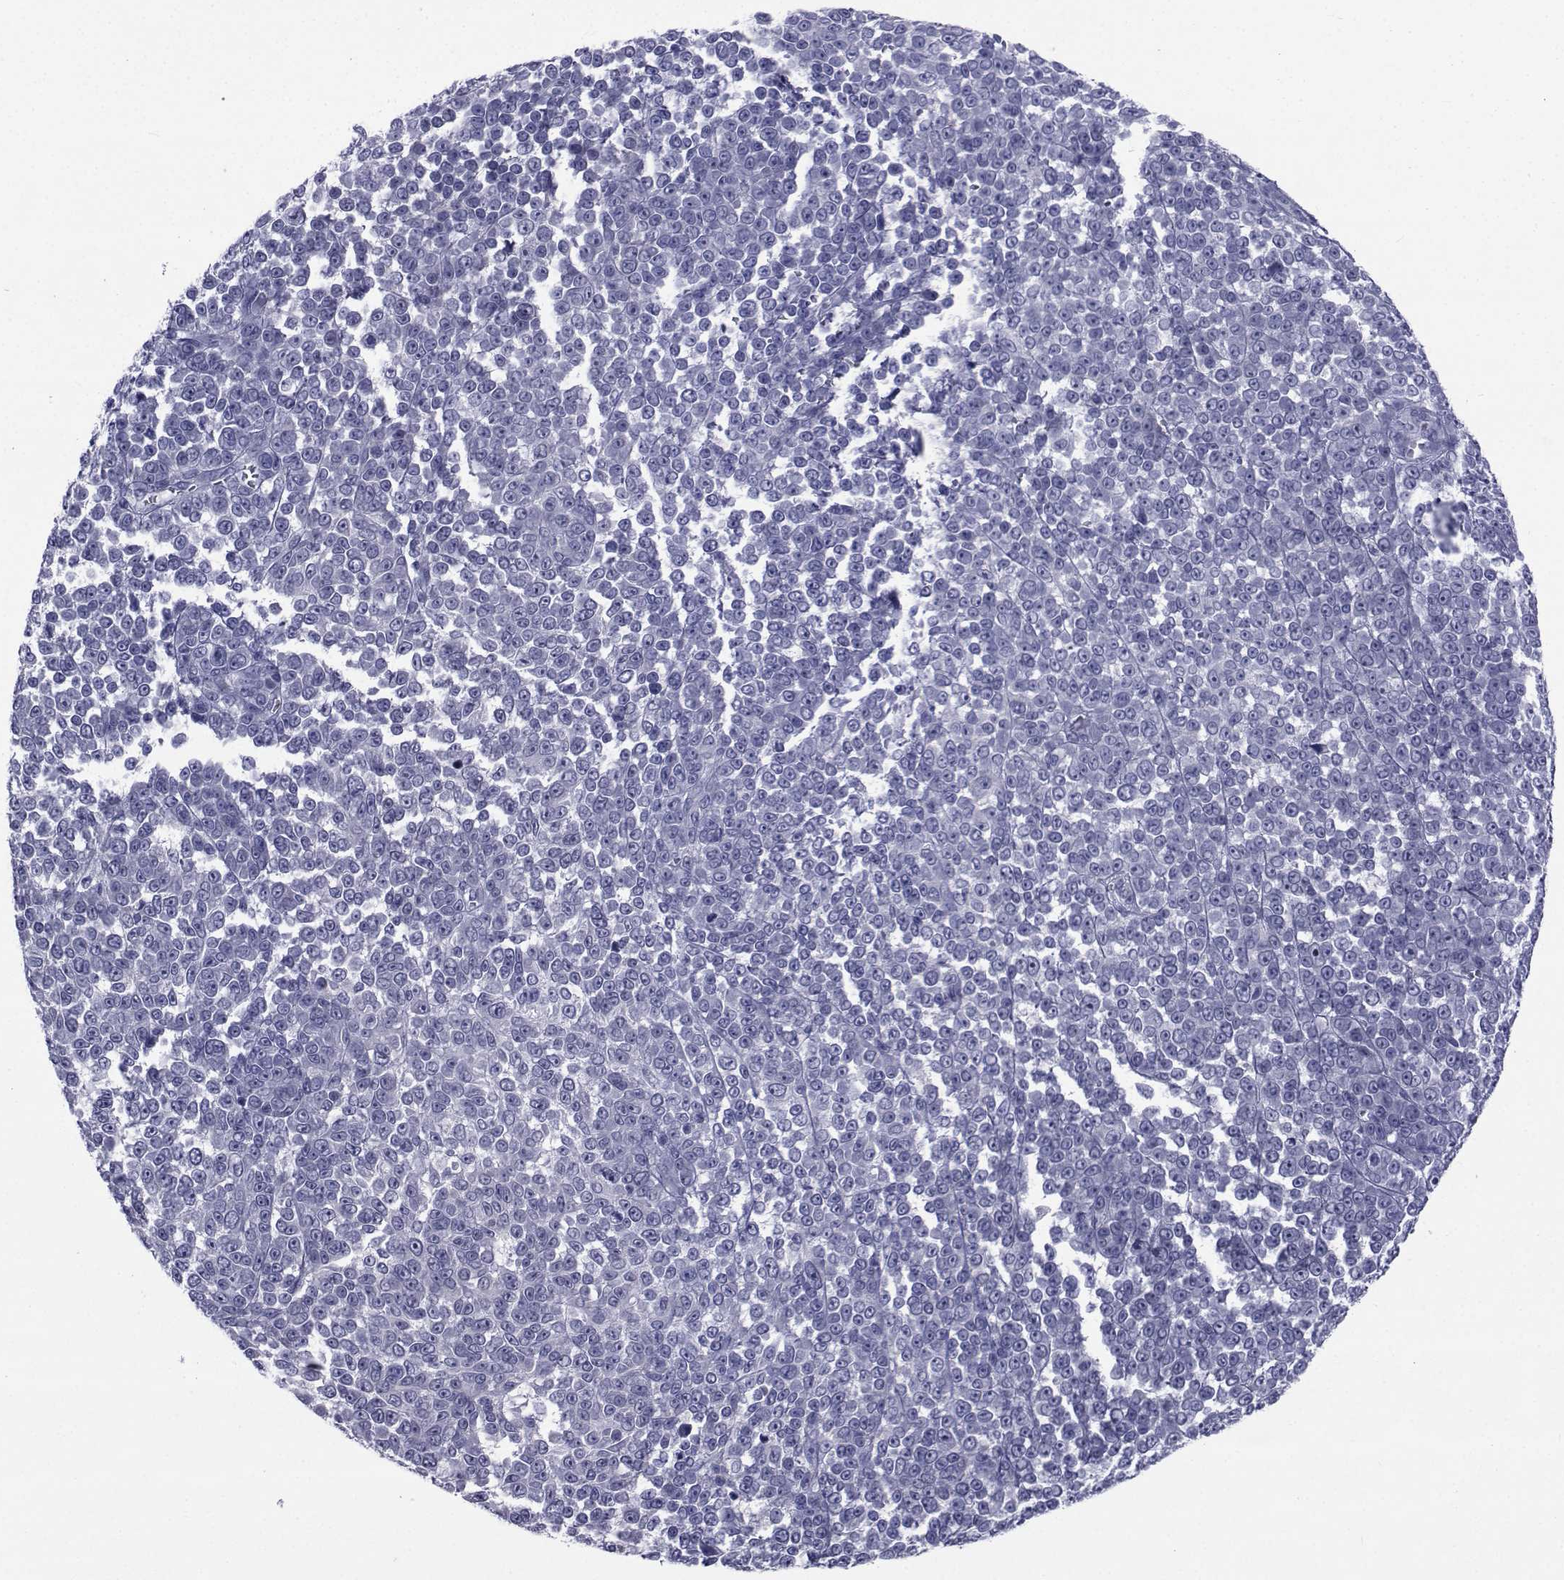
{"staining": {"intensity": "negative", "quantity": "none", "location": "none"}, "tissue": "melanoma", "cell_type": "Tumor cells", "image_type": "cancer", "snomed": [{"axis": "morphology", "description": "Malignant melanoma, NOS"}, {"axis": "topography", "description": "Skin"}], "caption": "Immunohistochemical staining of human melanoma exhibits no significant staining in tumor cells. The staining was performed using DAB (3,3'-diaminobenzidine) to visualize the protein expression in brown, while the nuclei were stained in blue with hematoxylin (Magnification: 20x).", "gene": "ROPN1", "patient": {"sex": "female", "age": 95}}